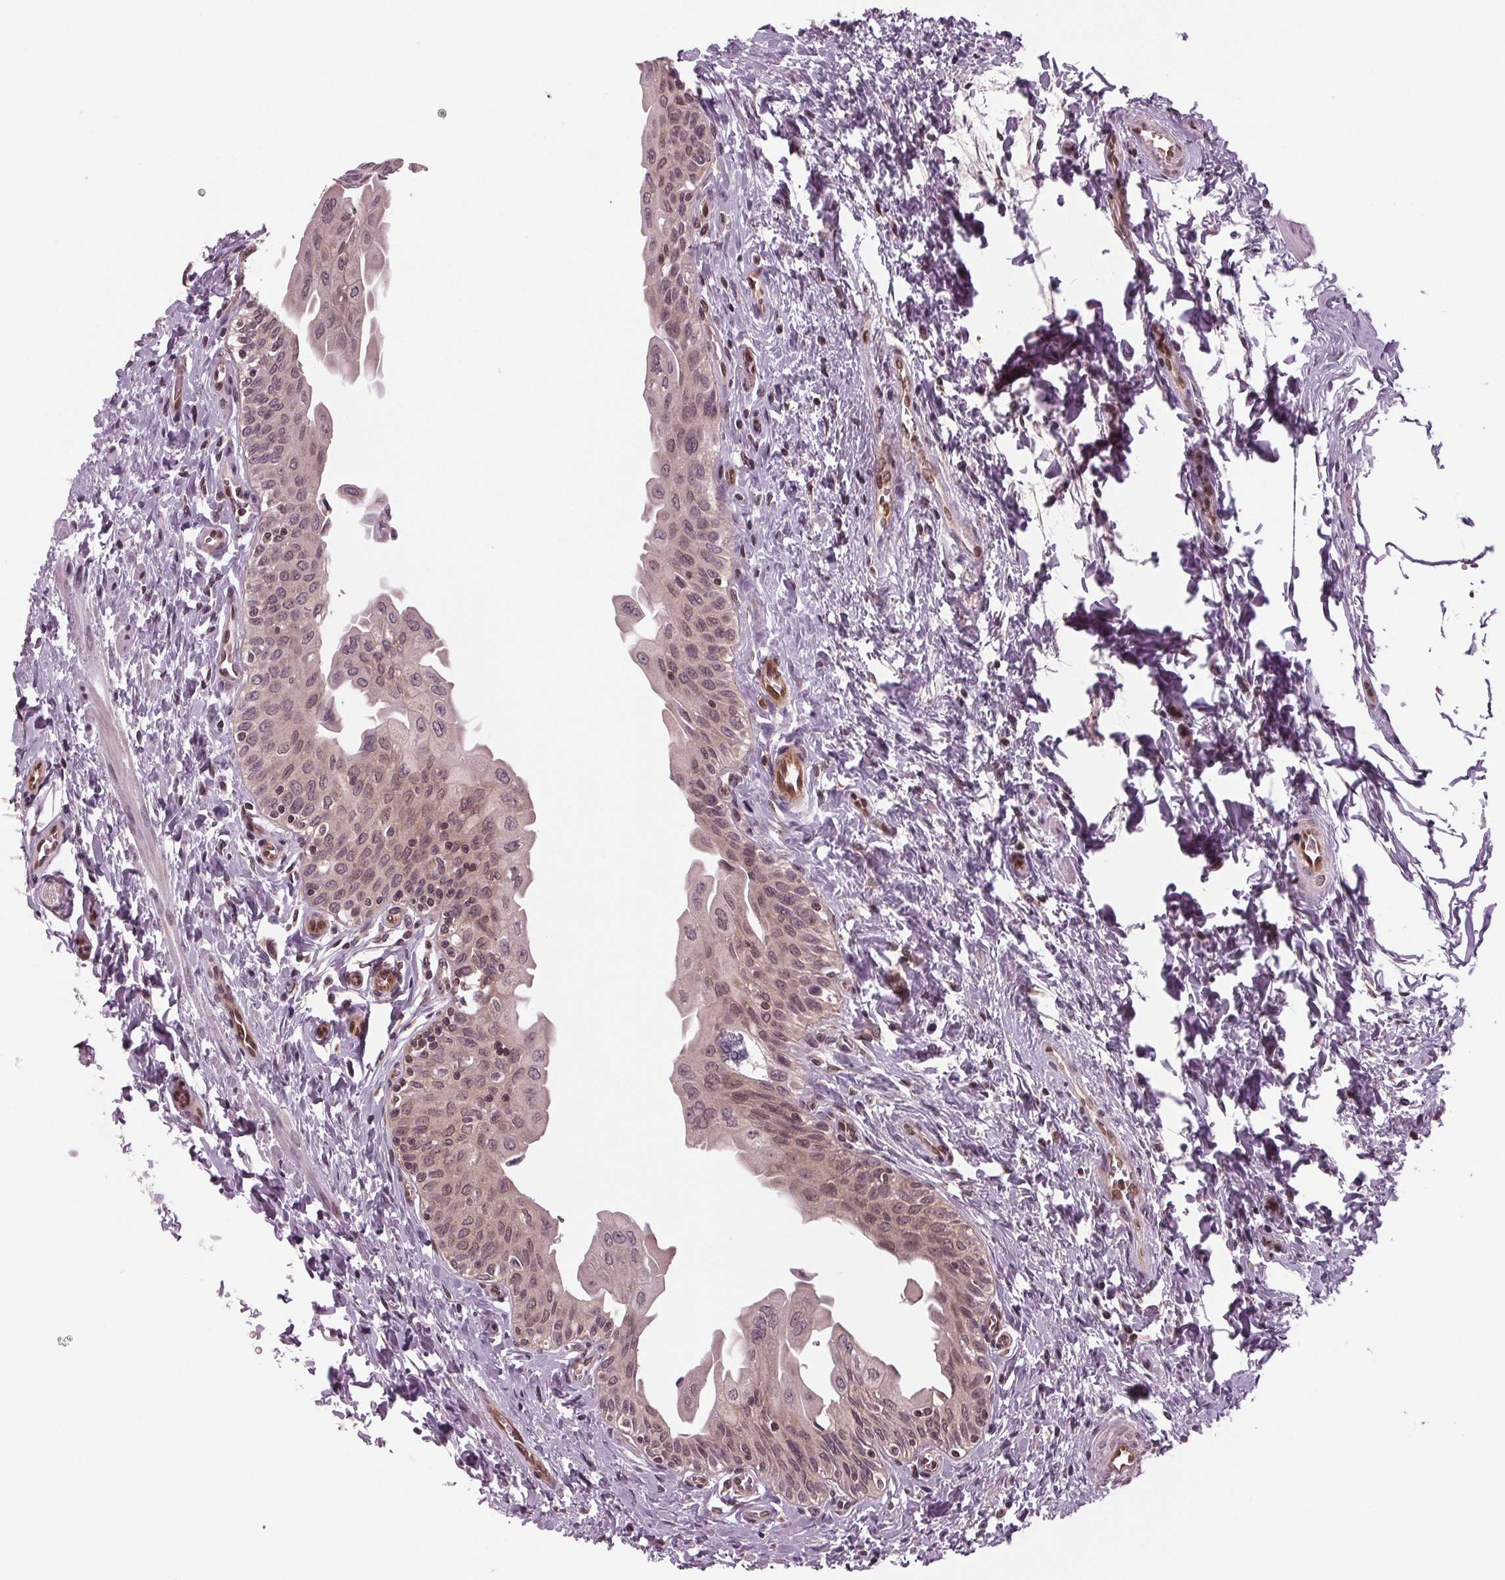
{"staining": {"intensity": "moderate", "quantity": "25%-75%", "location": "cytoplasmic/membranous,nuclear"}, "tissue": "urinary bladder", "cell_type": "Urothelial cells", "image_type": "normal", "snomed": [{"axis": "morphology", "description": "Normal tissue, NOS"}, {"axis": "topography", "description": "Urinary bladder"}], "caption": "This micrograph shows IHC staining of benign urinary bladder, with medium moderate cytoplasmic/membranous,nuclear expression in approximately 25%-75% of urothelial cells.", "gene": "STAT3", "patient": {"sex": "male", "age": 56}}